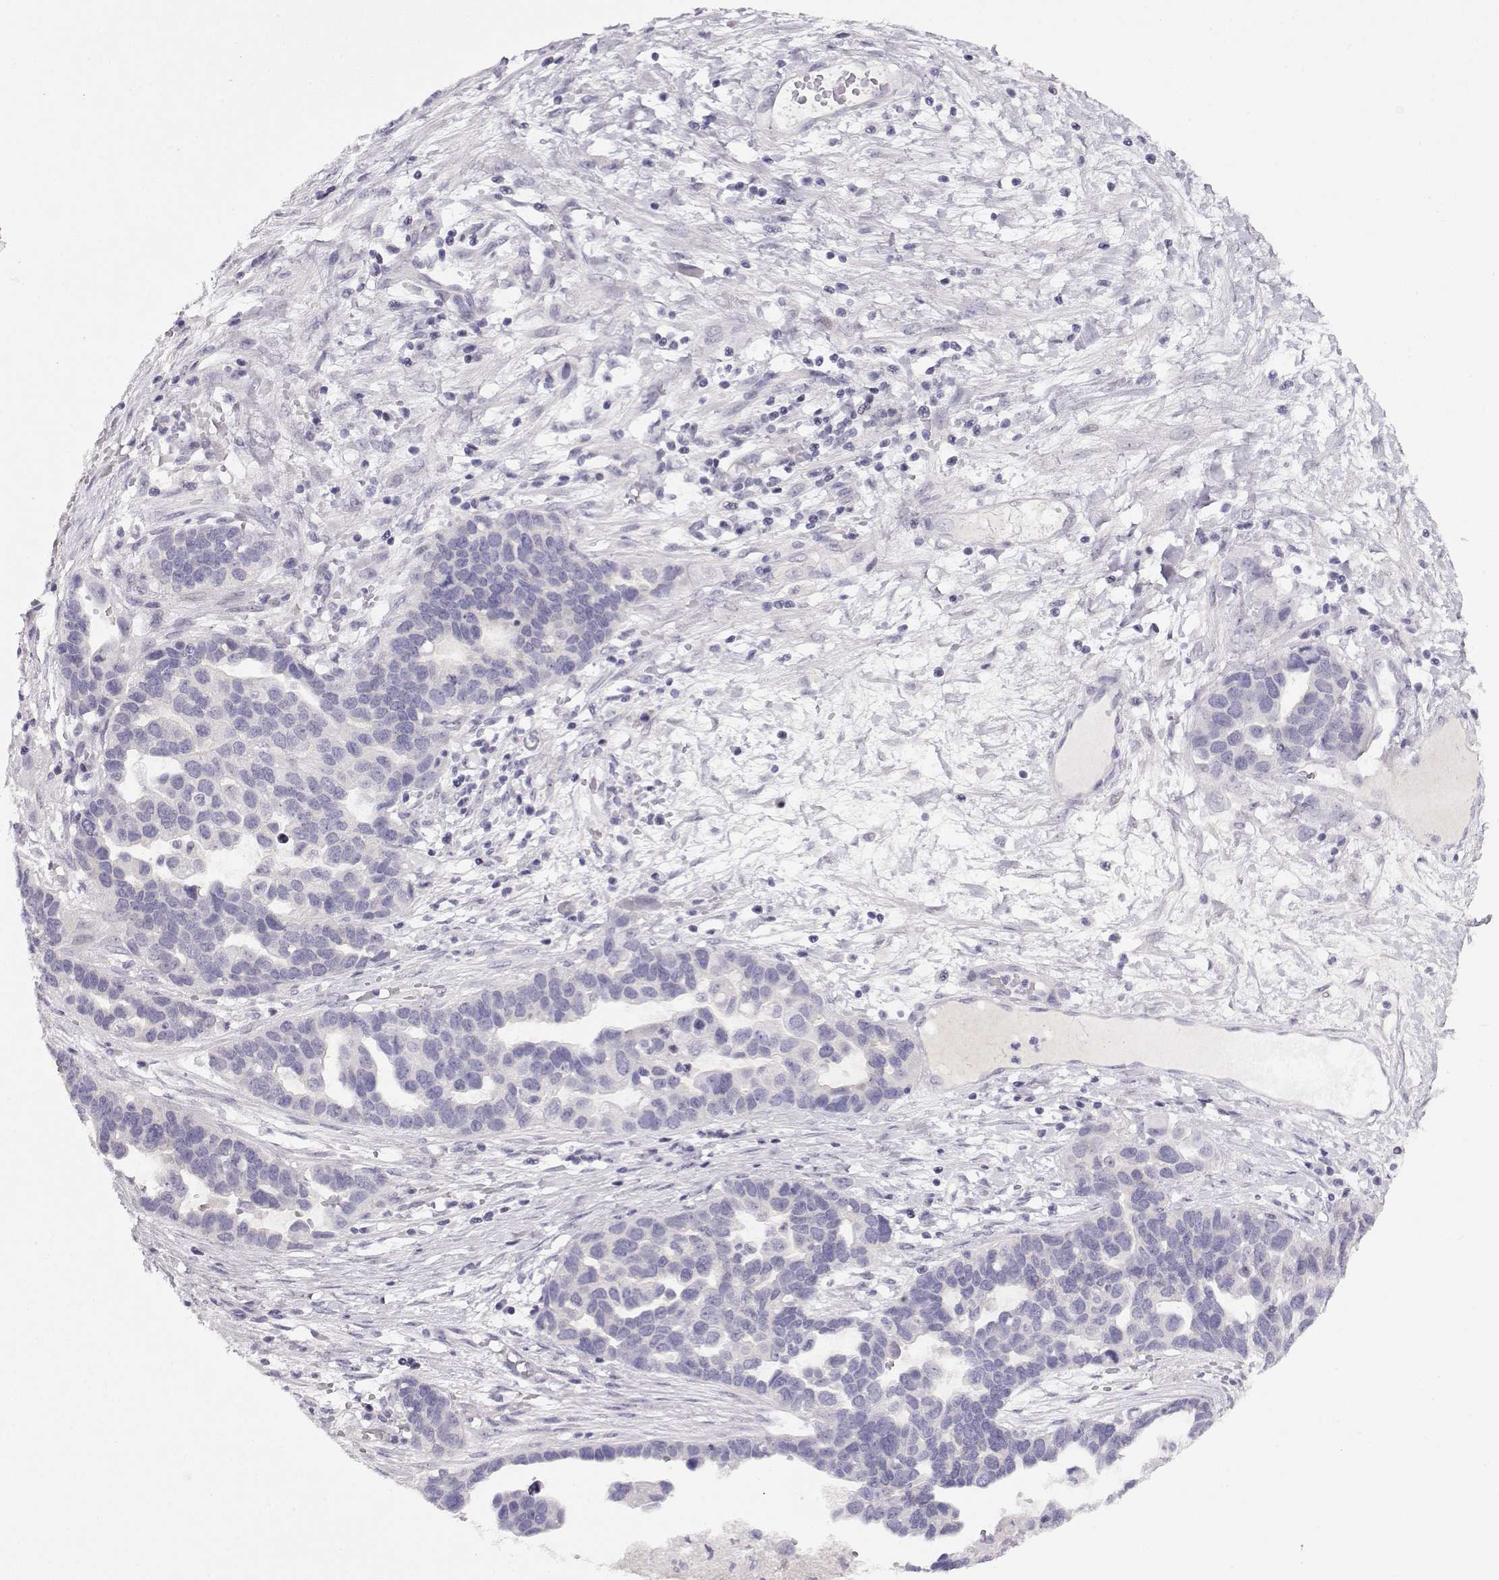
{"staining": {"intensity": "negative", "quantity": "none", "location": "none"}, "tissue": "ovarian cancer", "cell_type": "Tumor cells", "image_type": "cancer", "snomed": [{"axis": "morphology", "description": "Cystadenocarcinoma, serous, NOS"}, {"axis": "topography", "description": "Ovary"}], "caption": "Immunohistochemistry (IHC) of human ovarian cancer (serous cystadenocarcinoma) demonstrates no expression in tumor cells.", "gene": "CRX", "patient": {"sex": "female", "age": 54}}